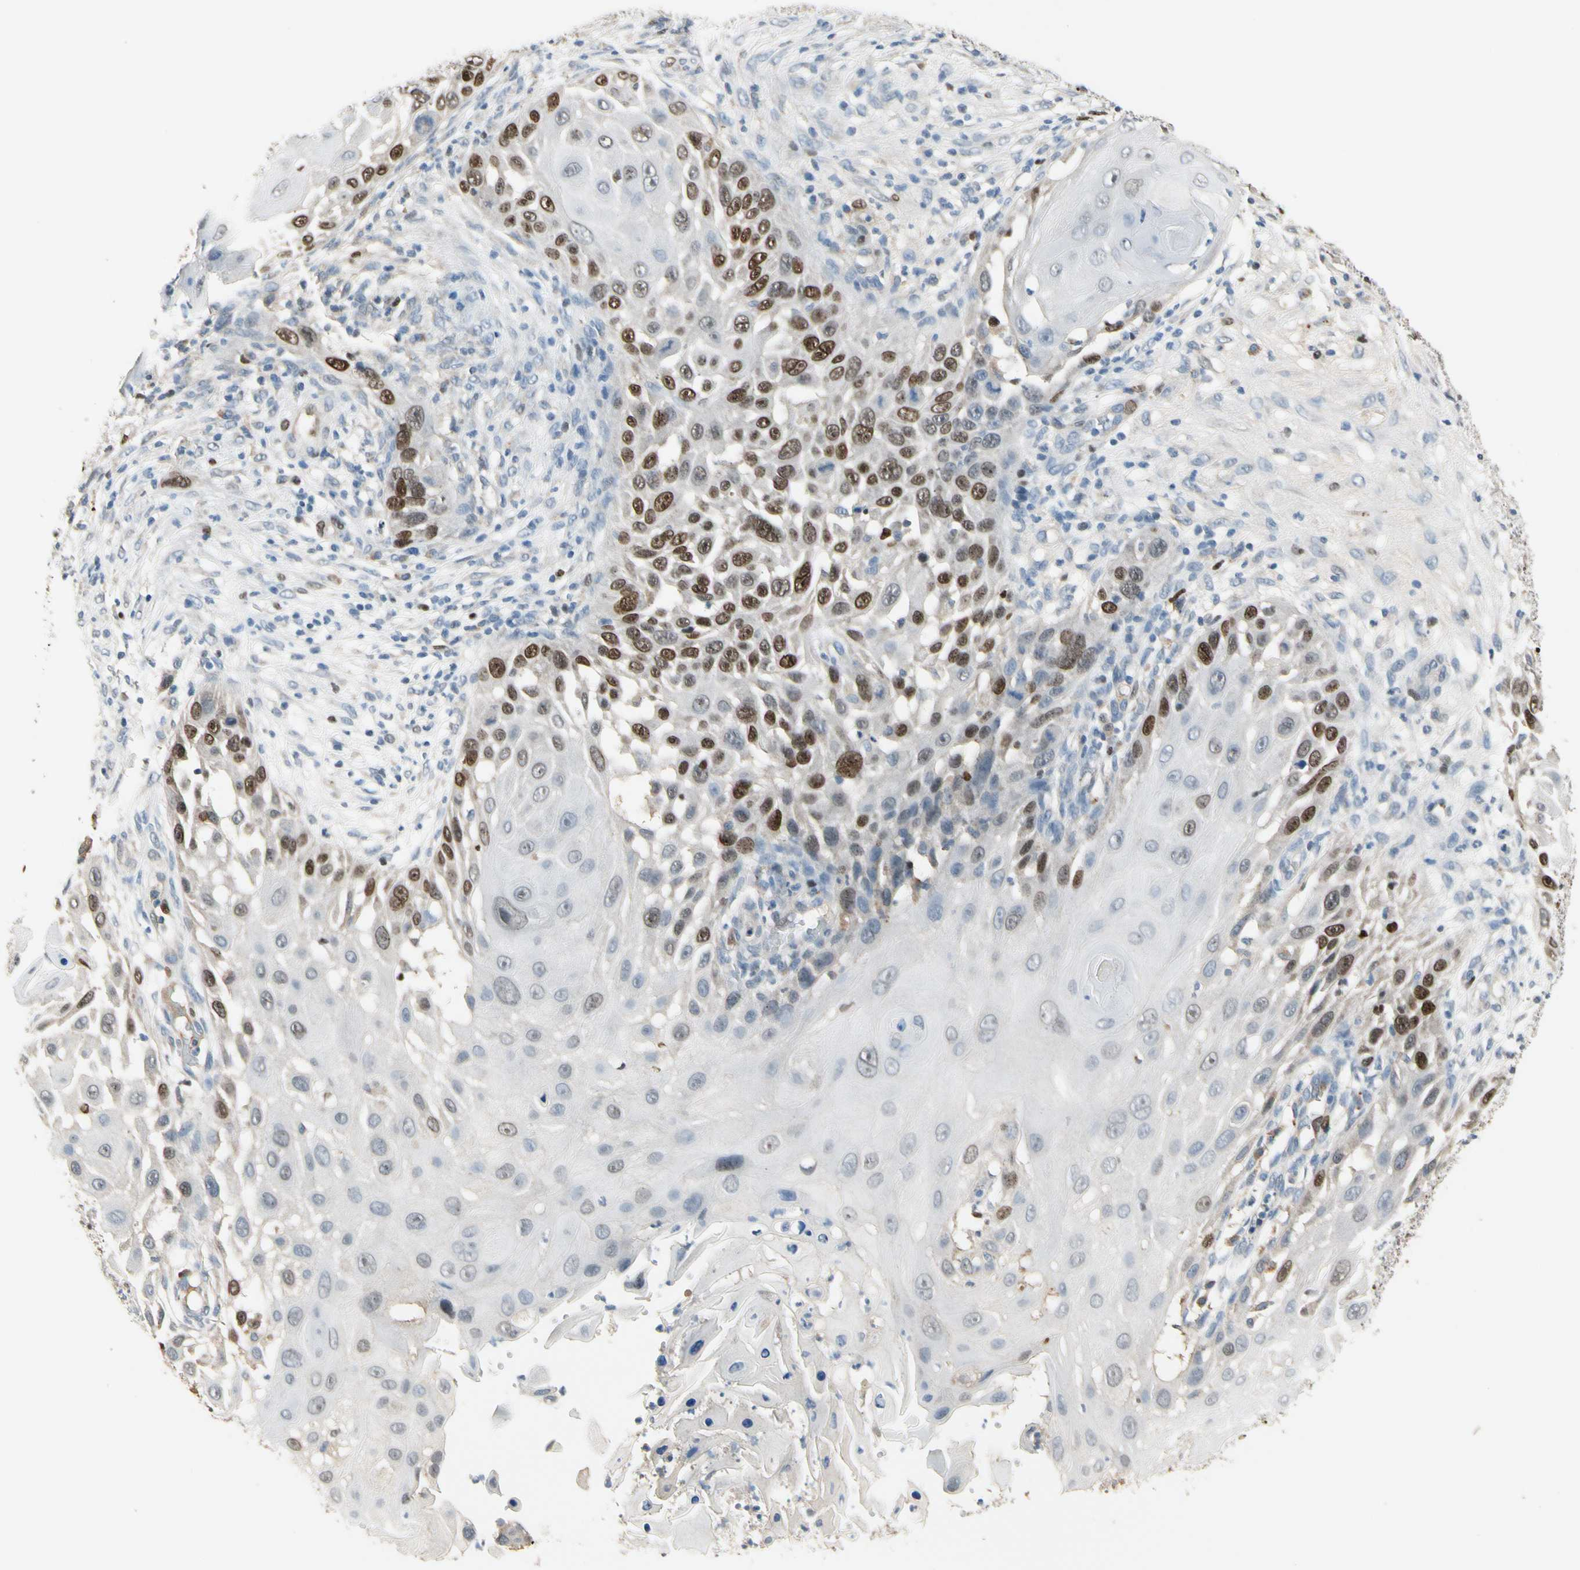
{"staining": {"intensity": "moderate", "quantity": "25%-75%", "location": "nuclear"}, "tissue": "skin cancer", "cell_type": "Tumor cells", "image_type": "cancer", "snomed": [{"axis": "morphology", "description": "Squamous cell carcinoma, NOS"}, {"axis": "topography", "description": "Skin"}], "caption": "Squamous cell carcinoma (skin) stained with a brown dye exhibits moderate nuclear positive expression in about 25%-75% of tumor cells.", "gene": "ZKSCAN4", "patient": {"sex": "female", "age": 44}}